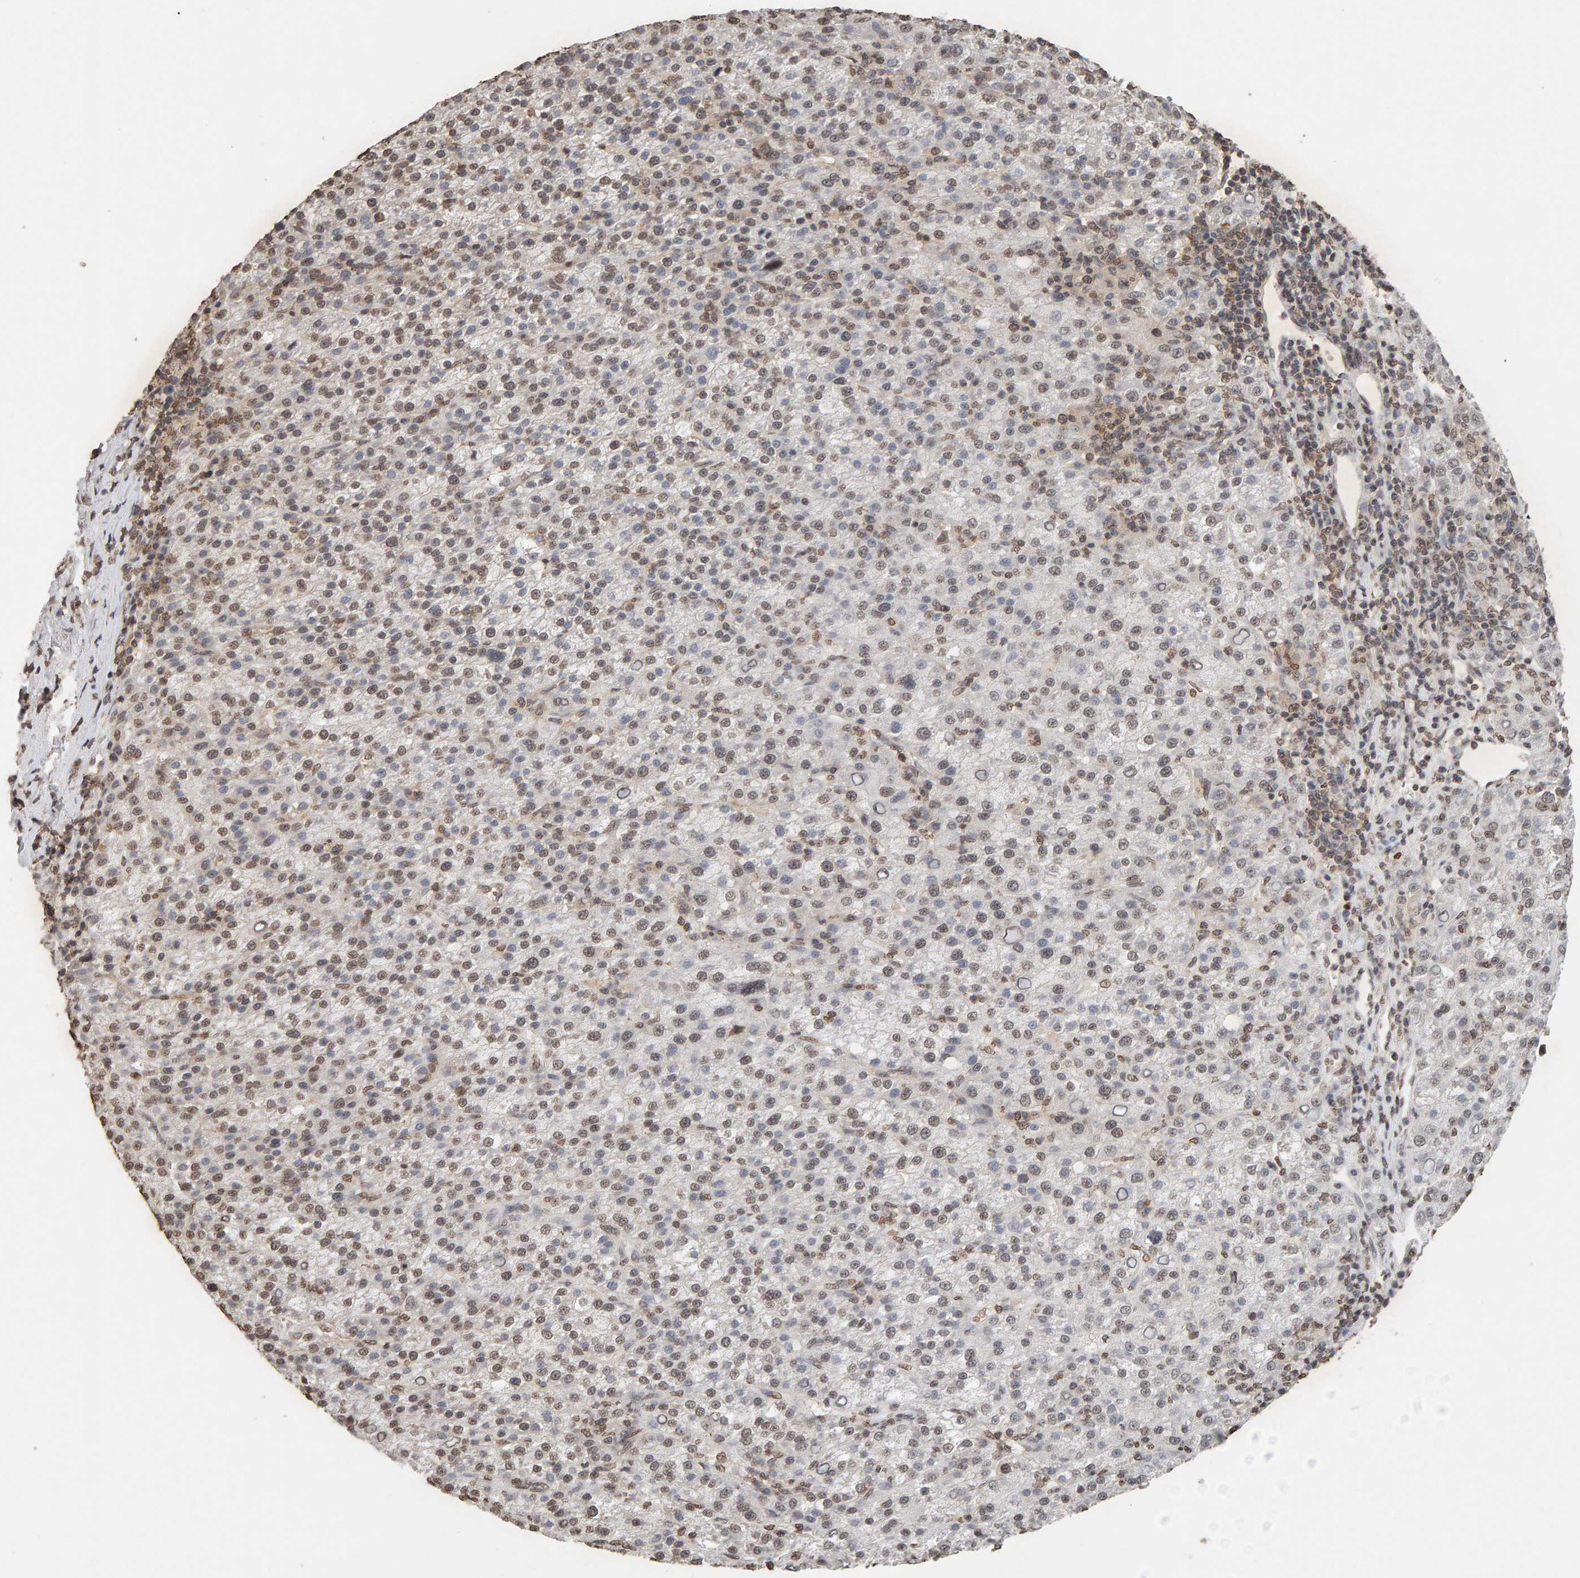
{"staining": {"intensity": "moderate", "quantity": "25%-75%", "location": "nuclear"}, "tissue": "liver cancer", "cell_type": "Tumor cells", "image_type": "cancer", "snomed": [{"axis": "morphology", "description": "Carcinoma, Hepatocellular, NOS"}, {"axis": "topography", "description": "Liver"}], "caption": "A histopathology image of hepatocellular carcinoma (liver) stained for a protein displays moderate nuclear brown staining in tumor cells.", "gene": "DNAJB5", "patient": {"sex": "female", "age": 58}}